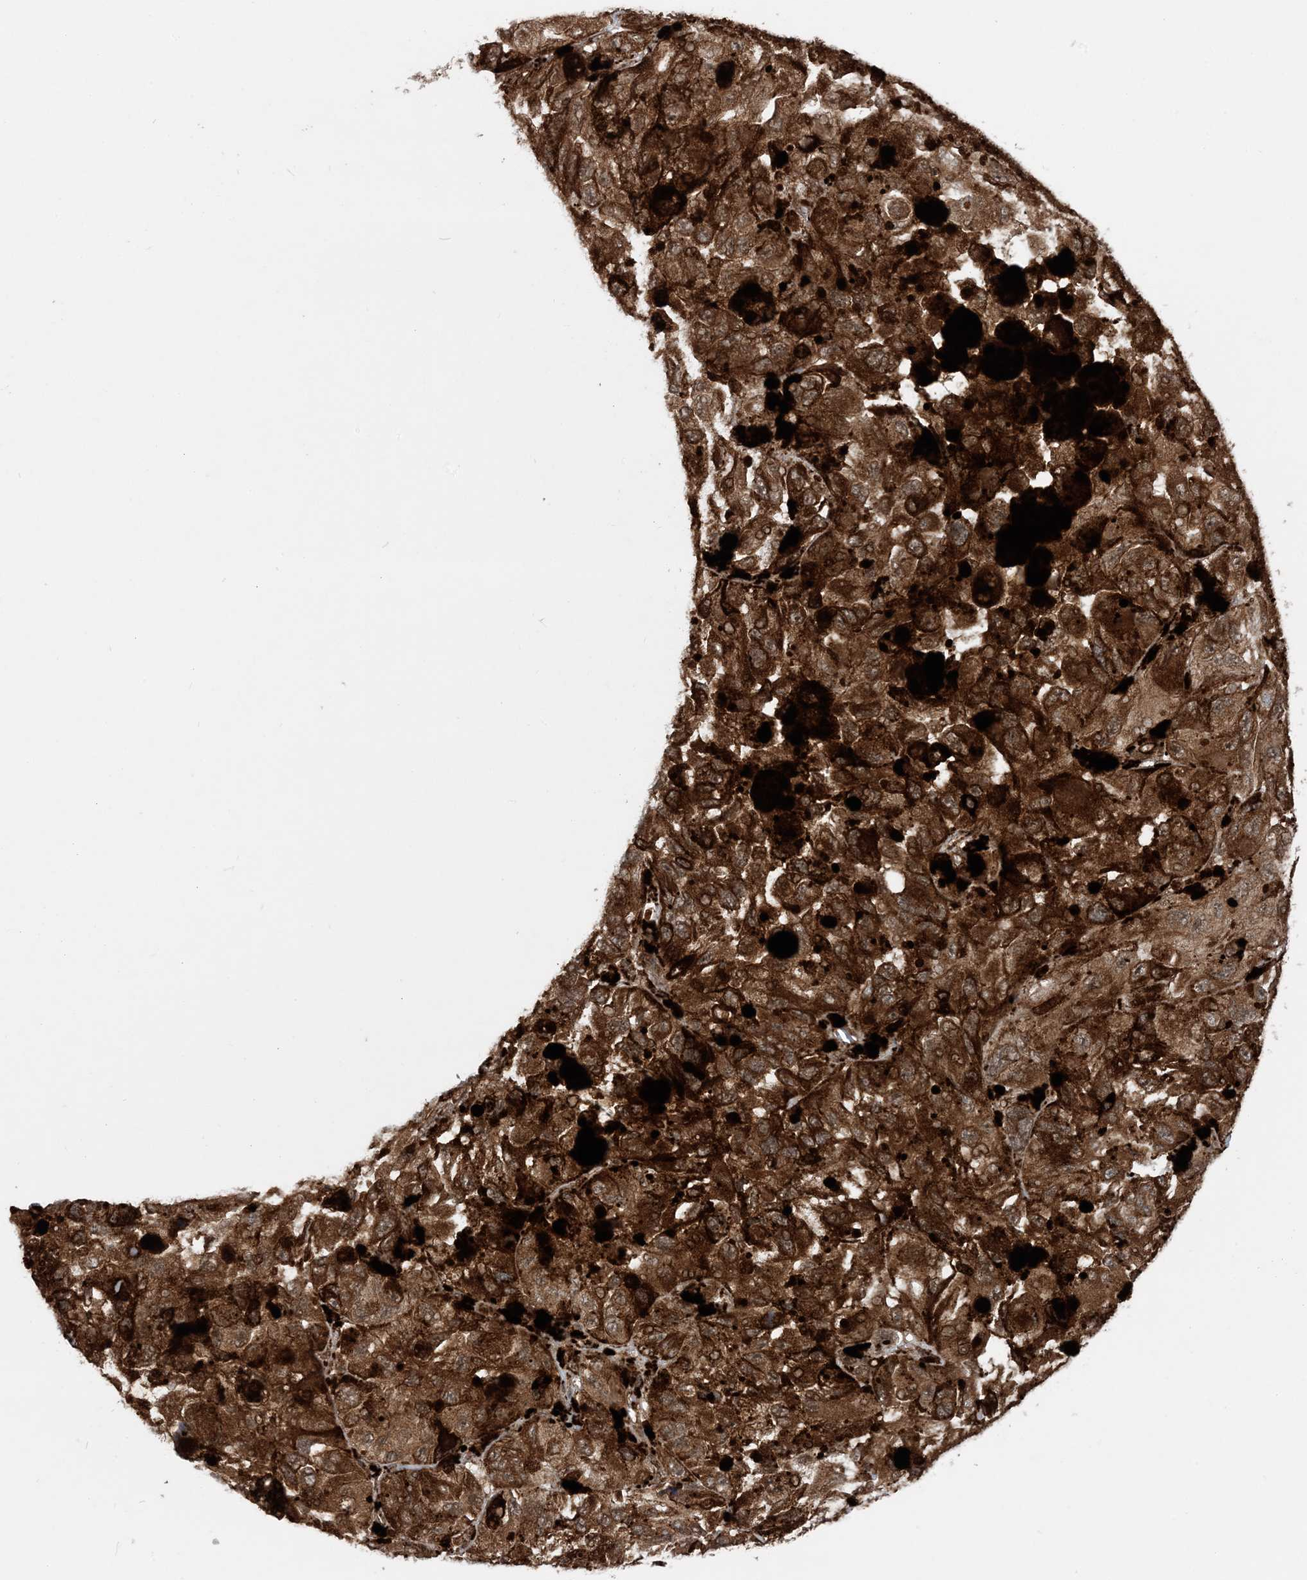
{"staining": {"intensity": "strong", "quantity": ">75%", "location": "cytoplasmic/membranous"}, "tissue": "melanoma", "cell_type": "Tumor cells", "image_type": "cancer", "snomed": [{"axis": "morphology", "description": "Malignant melanoma, NOS"}, {"axis": "topography", "description": "Skin"}], "caption": "Immunohistochemical staining of melanoma shows strong cytoplasmic/membranous protein expression in approximately >75% of tumor cells.", "gene": "EDEM2", "patient": {"sex": "female", "age": 73}}